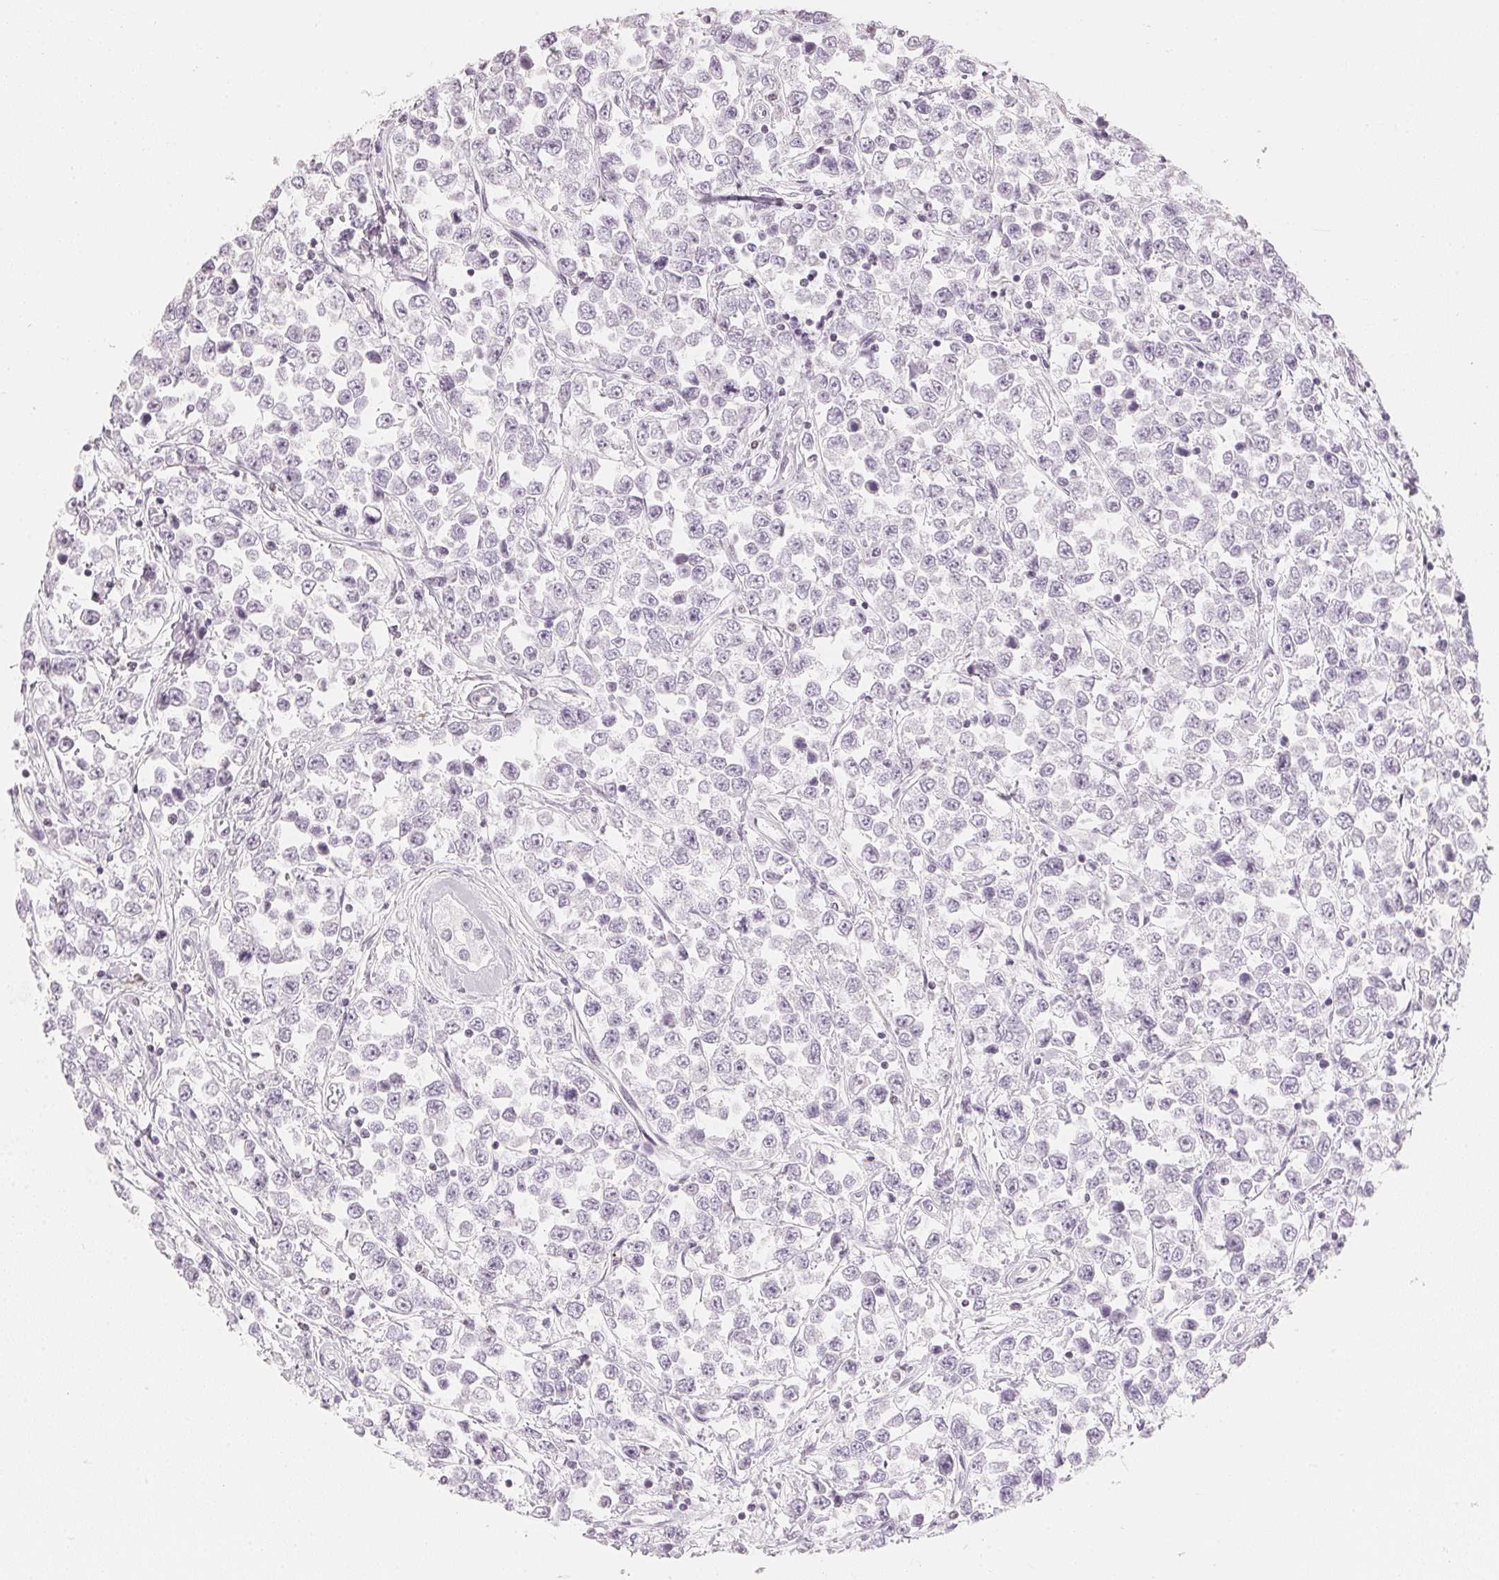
{"staining": {"intensity": "negative", "quantity": "none", "location": "none"}, "tissue": "testis cancer", "cell_type": "Tumor cells", "image_type": "cancer", "snomed": [{"axis": "morphology", "description": "Seminoma, NOS"}, {"axis": "topography", "description": "Testis"}], "caption": "High power microscopy histopathology image of an immunohistochemistry micrograph of seminoma (testis), revealing no significant positivity in tumor cells.", "gene": "SLC22A8", "patient": {"sex": "male", "age": 34}}